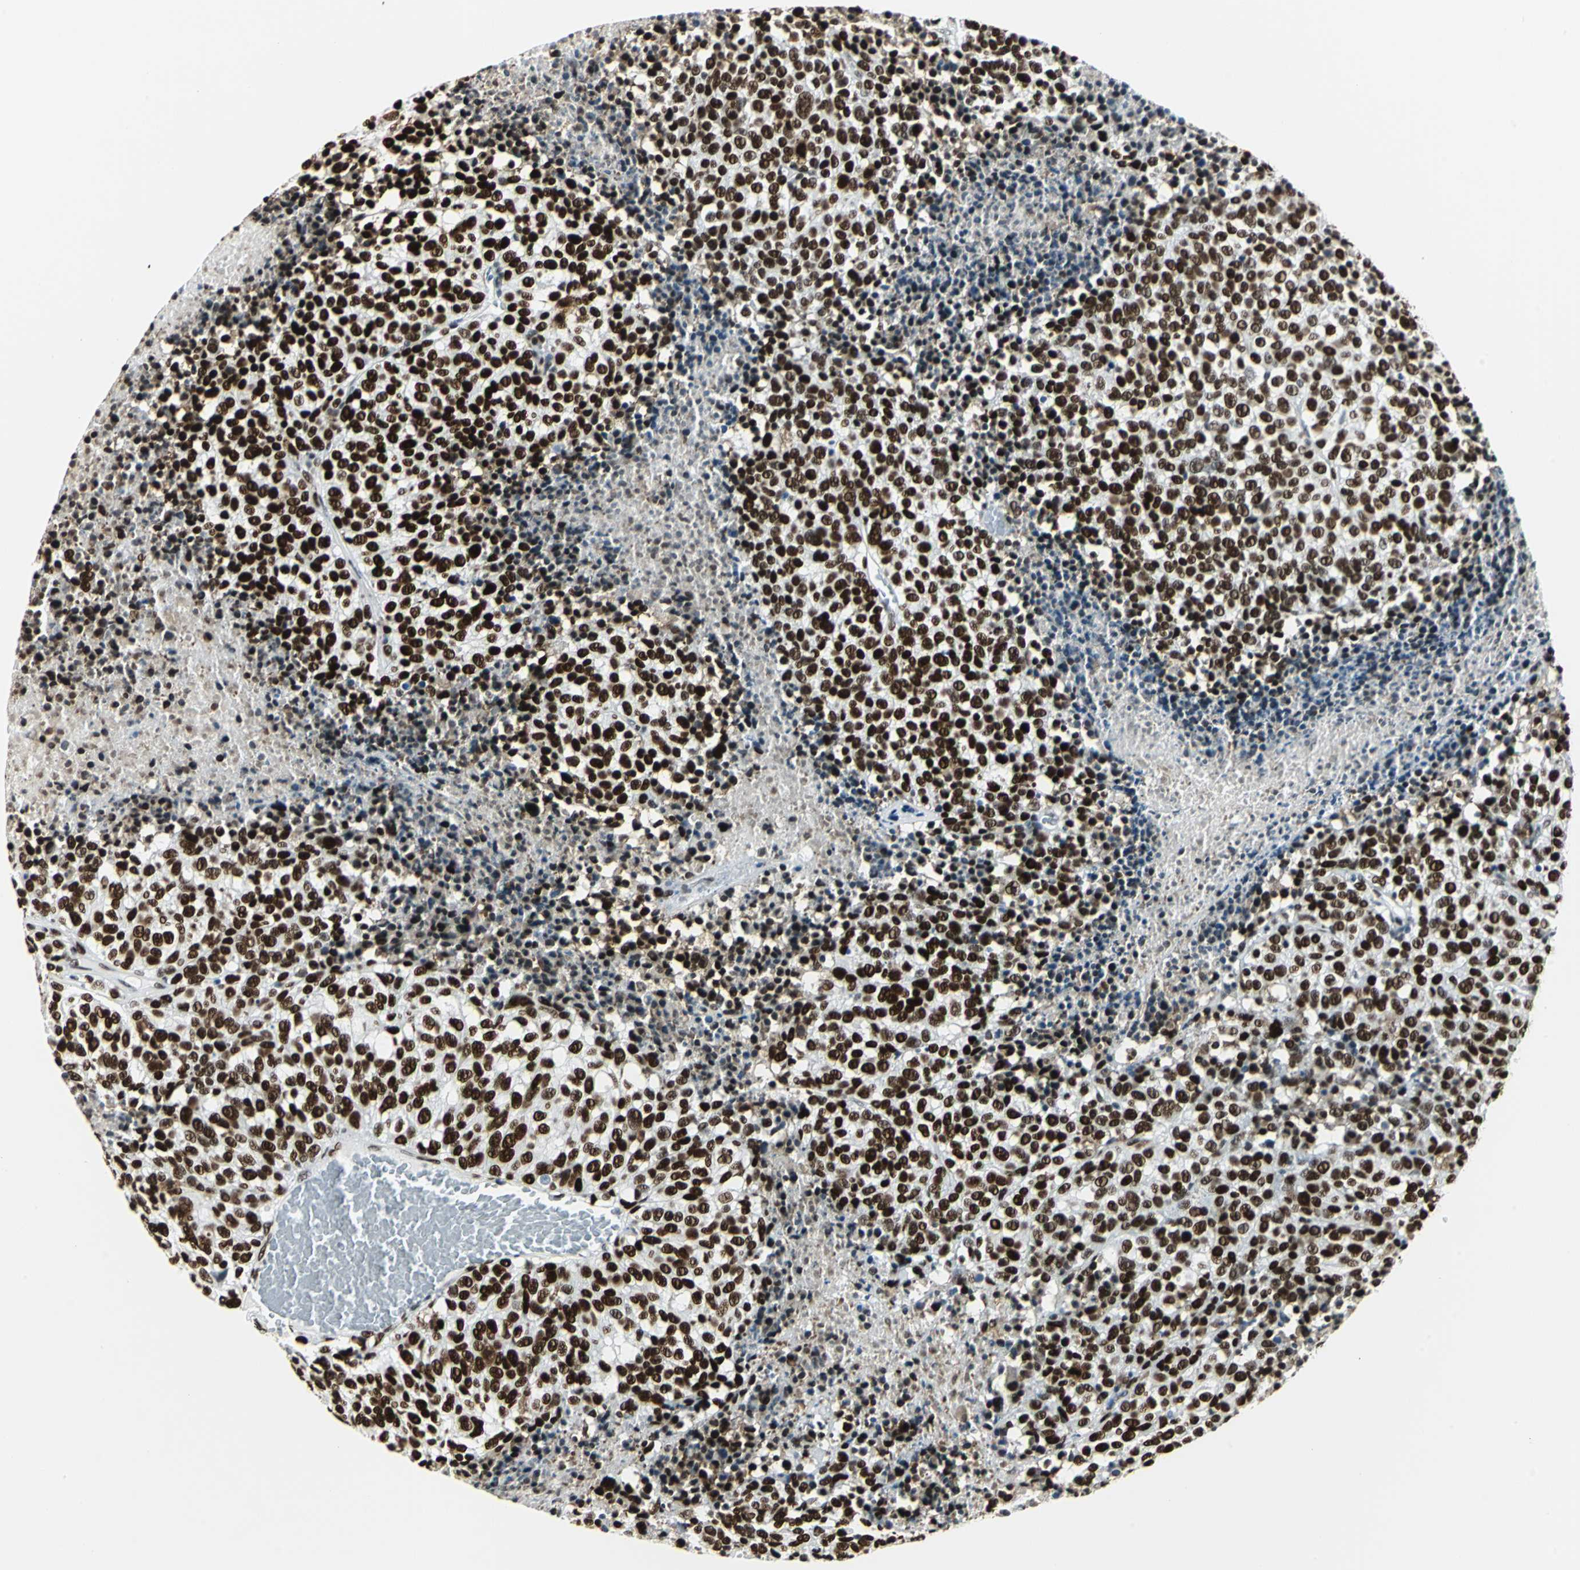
{"staining": {"intensity": "strong", "quantity": ">75%", "location": "nuclear"}, "tissue": "melanoma", "cell_type": "Tumor cells", "image_type": "cancer", "snomed": [{"axis": "morphology", "description": "Malignant melanoma, Metastatic site"}, {"axis": "topography", "description": "Cerebral cortex"}], "caption": "Human melanoma stained with a brown dye shows strong nuclear positive staining in about >75% of tumor cells.", "gene": "HDAC2", "patient": {"sex": "female", "age": 52}}